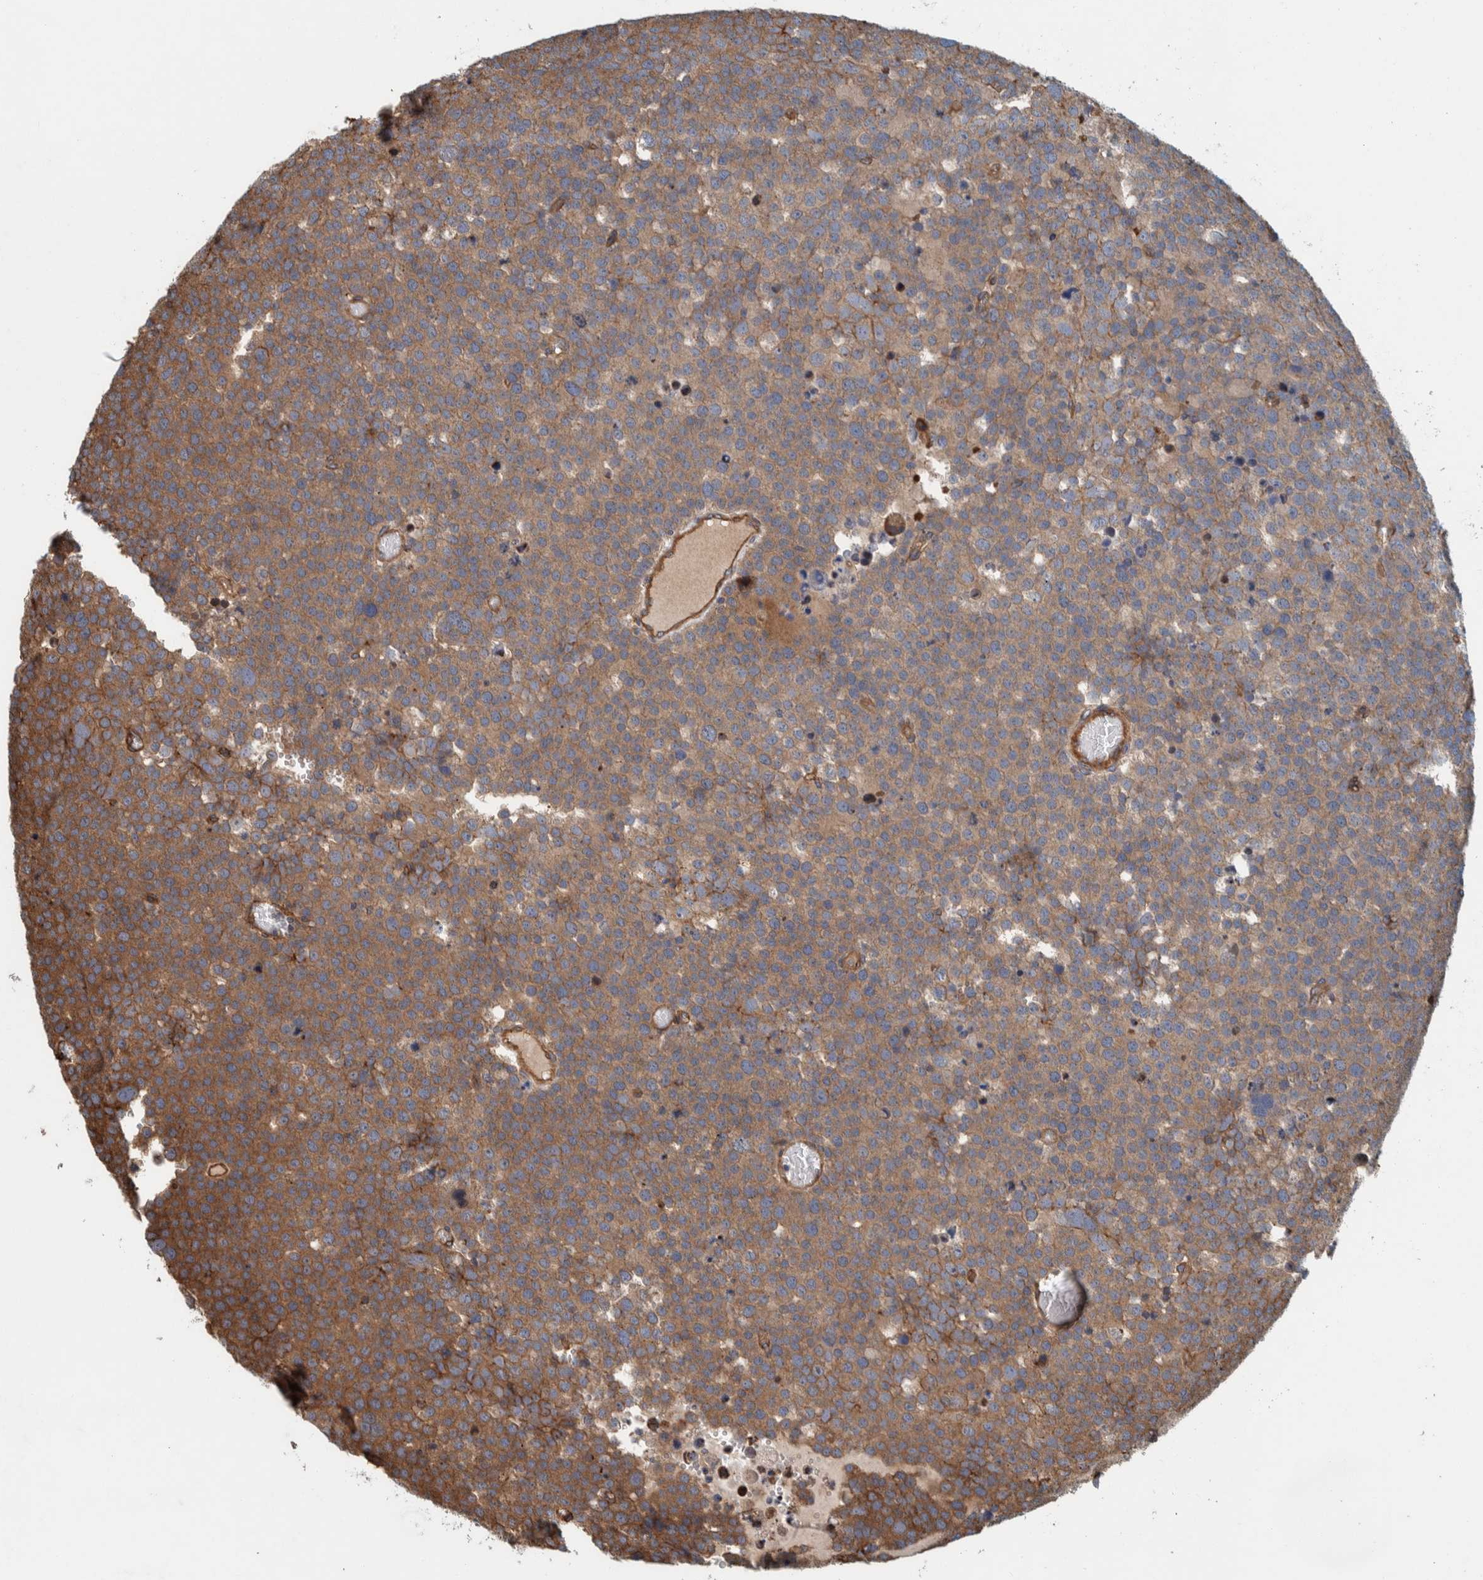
{"staining": {"intensity": "moderate", "quantity": ">75%", "location": "cytoplasmic/membranous"}, "tissue": "testis cancer", "cell_type": "Tumor cells", "image_type": "cancer", "snomed": [{"axis": "morphology", "description": "Seminoma, NOS"}, {"axis": "topography", "description": "Testis"}], "caption": "Moderate cytoplasmic/membranous positivity for a protein is appreciated in approximately >75% of tumor cells of testis seminoma using immunohistochemistry (IHC).", "gene": "PKD1L1", "patient": {"sex": "male", "age": 71}}